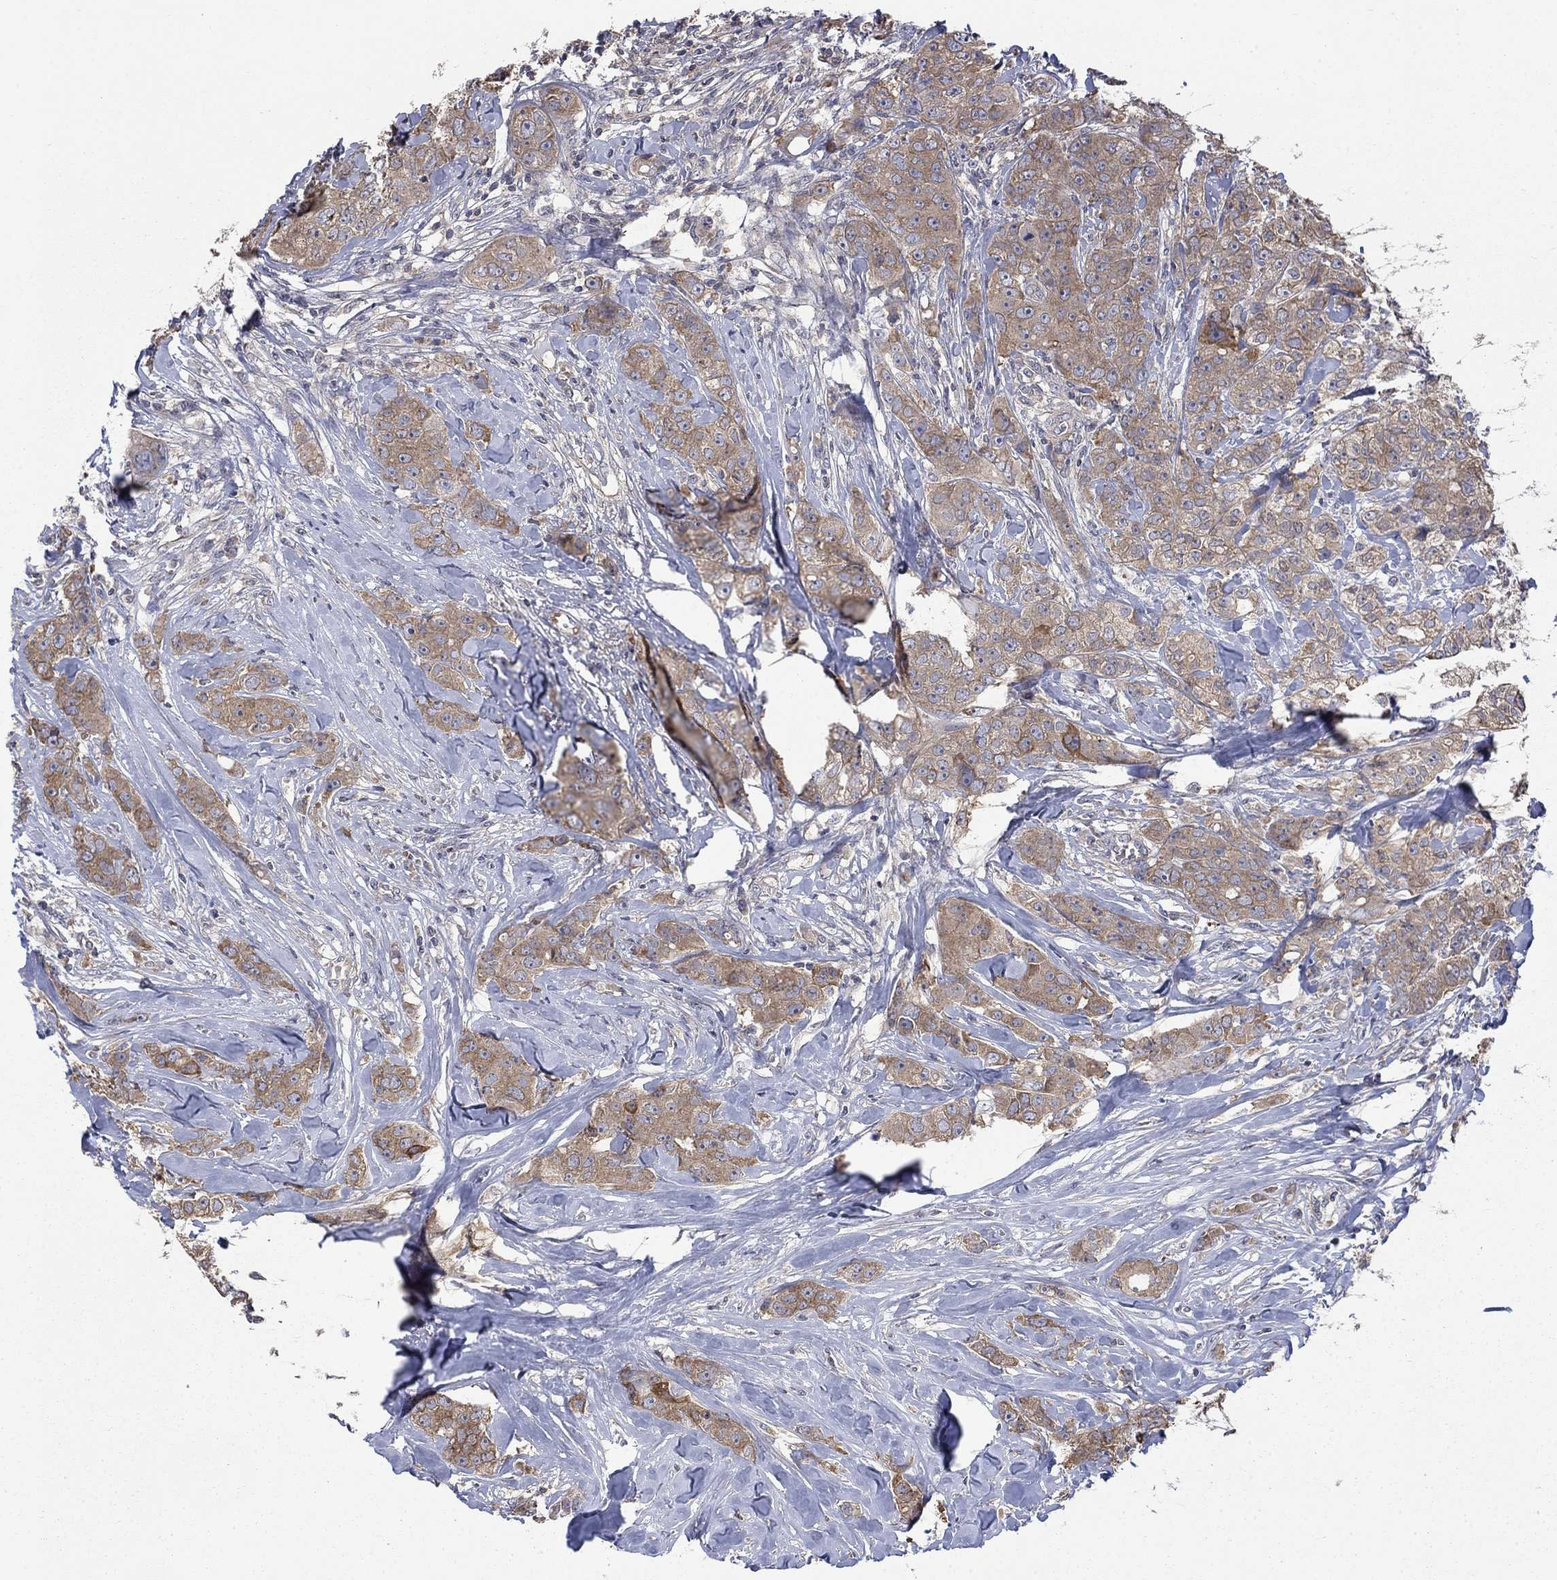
{"staining": {"intensity": "moderate", "quantity": ">75%", "location": "cytoplasmic/membranous"}, "tissue": "breast cancer", "cell_type": "Tumor cells", "image_type": "cancer", "snomed": [{"axis": "morphology", "description": "Duct carcinoma"}, {"axis": "topography", "description": "Breast"}], "caption": "Breast cancer (invasive ductal carcinoma) stained with a protein marker demonstrates moderate staining in tumor cells.", "gene": "PDZD2", "patient": {"sex": "female", "age": 43}}